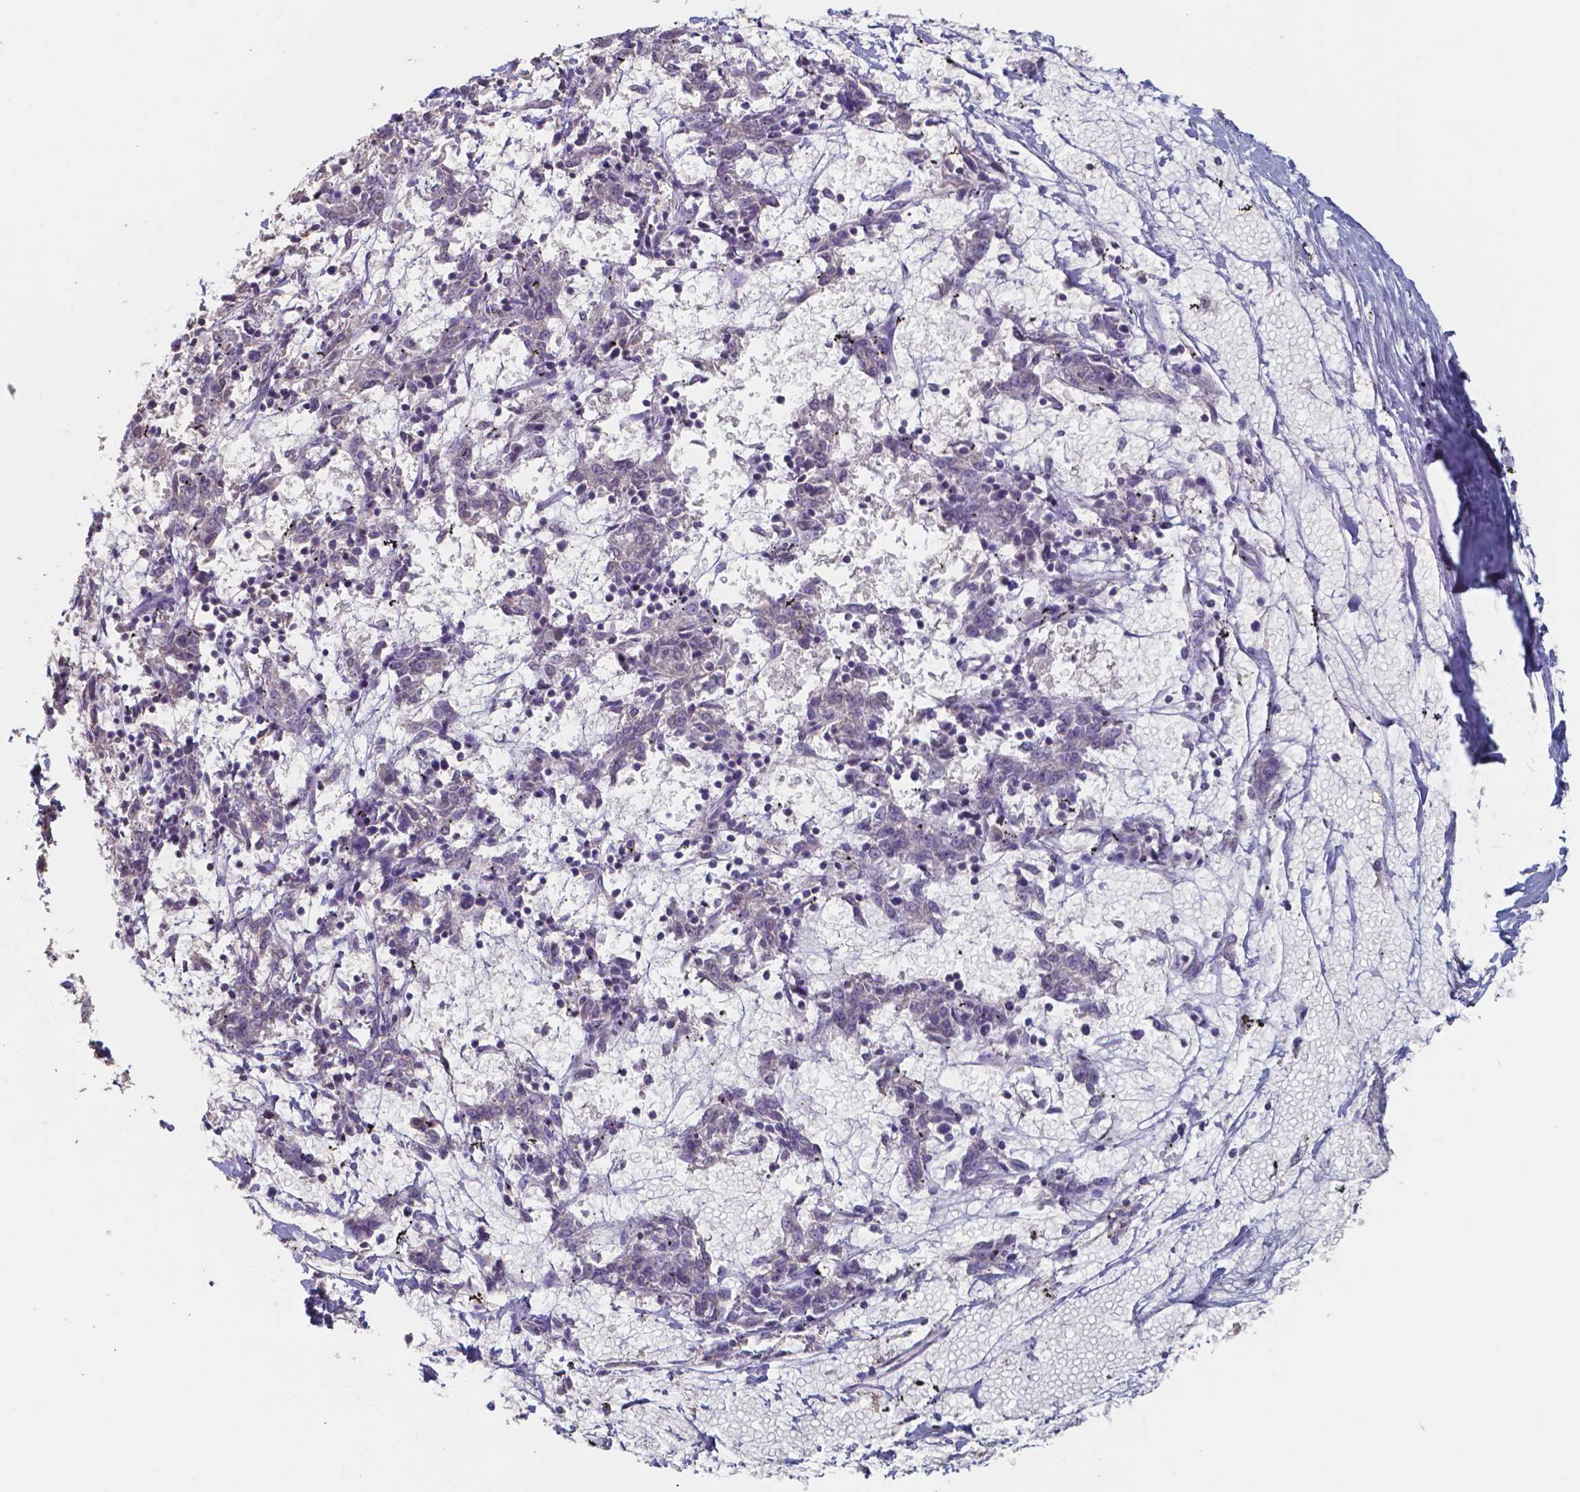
{"staining": {"intensity": "negative", "quantity": "none", "location": "none"}, "tissue": "melanoma", "cell_type": "Tumor cells", "image_type": "cancer", "snomed": [{"axis": "morphology", "description": "Malignant melanoma, NOS"}, {"axis": "topography", "description": "Skin"}], "caption": "Immunohistochemistry micrograph of melanoma stained for a protein (brown), which reveals no expression in tumor cells.", "gene": "FOXJ1", "patient": {"sex": "female", "age": 72}}